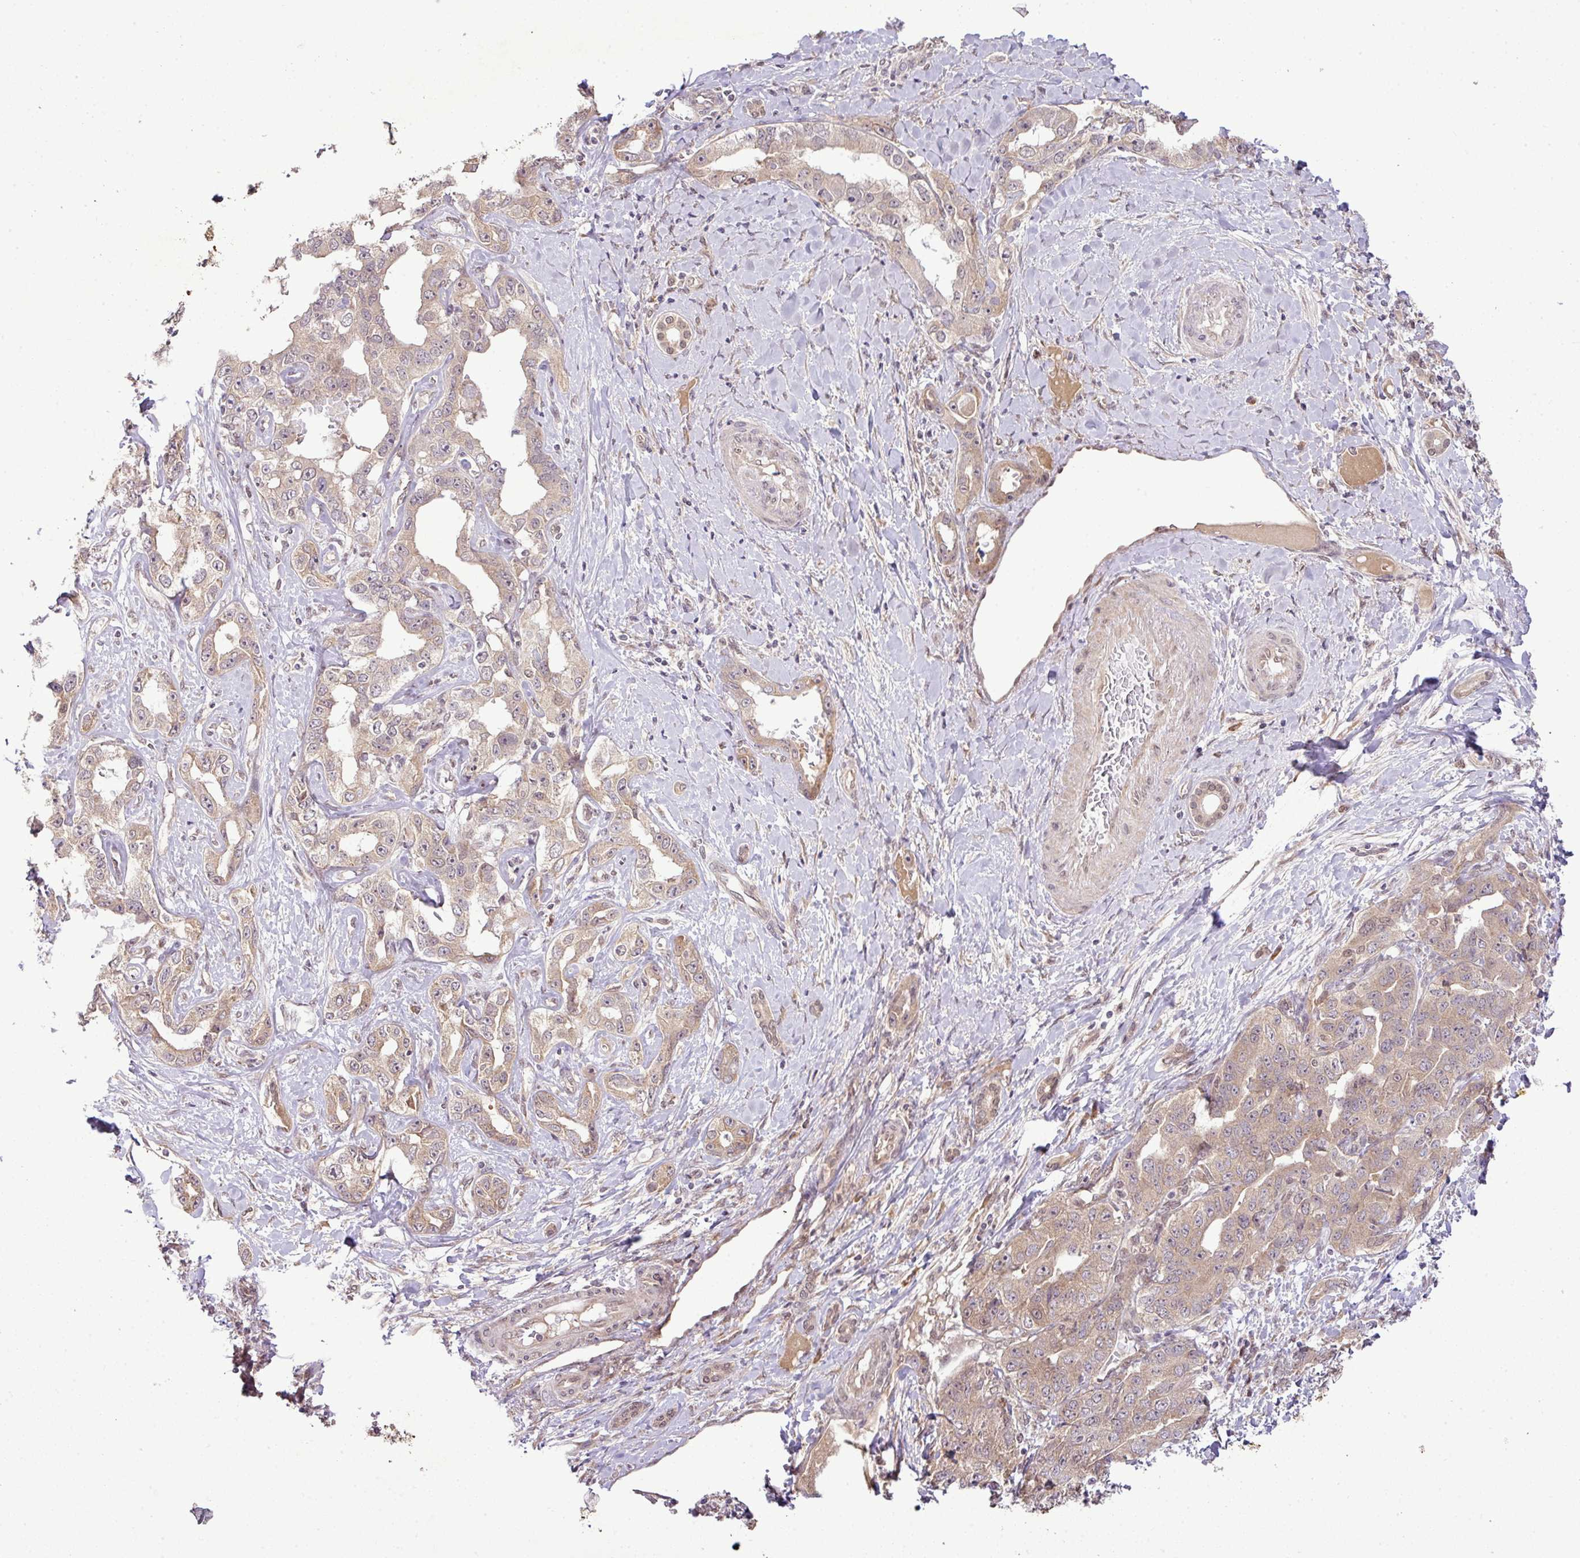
{"staining": {"intensity": "weak", "quantity": ">75%", "location": "cytoplasmic/membranous"}, "tissue": "liver cancer", "cell_type": "Tumor cells", "image_type": "cancer", "snomed": [{"axis": "morphology", "description": "Cholangiocarcinoma"}, {"axis": "topography", "description": "Liver"}], "caption": "Immunohistochemical staining of liver cancer displays low levels of weak cytoplasmic/membranous protein positivity in approximately >75% of tumor cells.", "gene": "DNAAF4", "patient": {"sex": "male", "age": 59}}